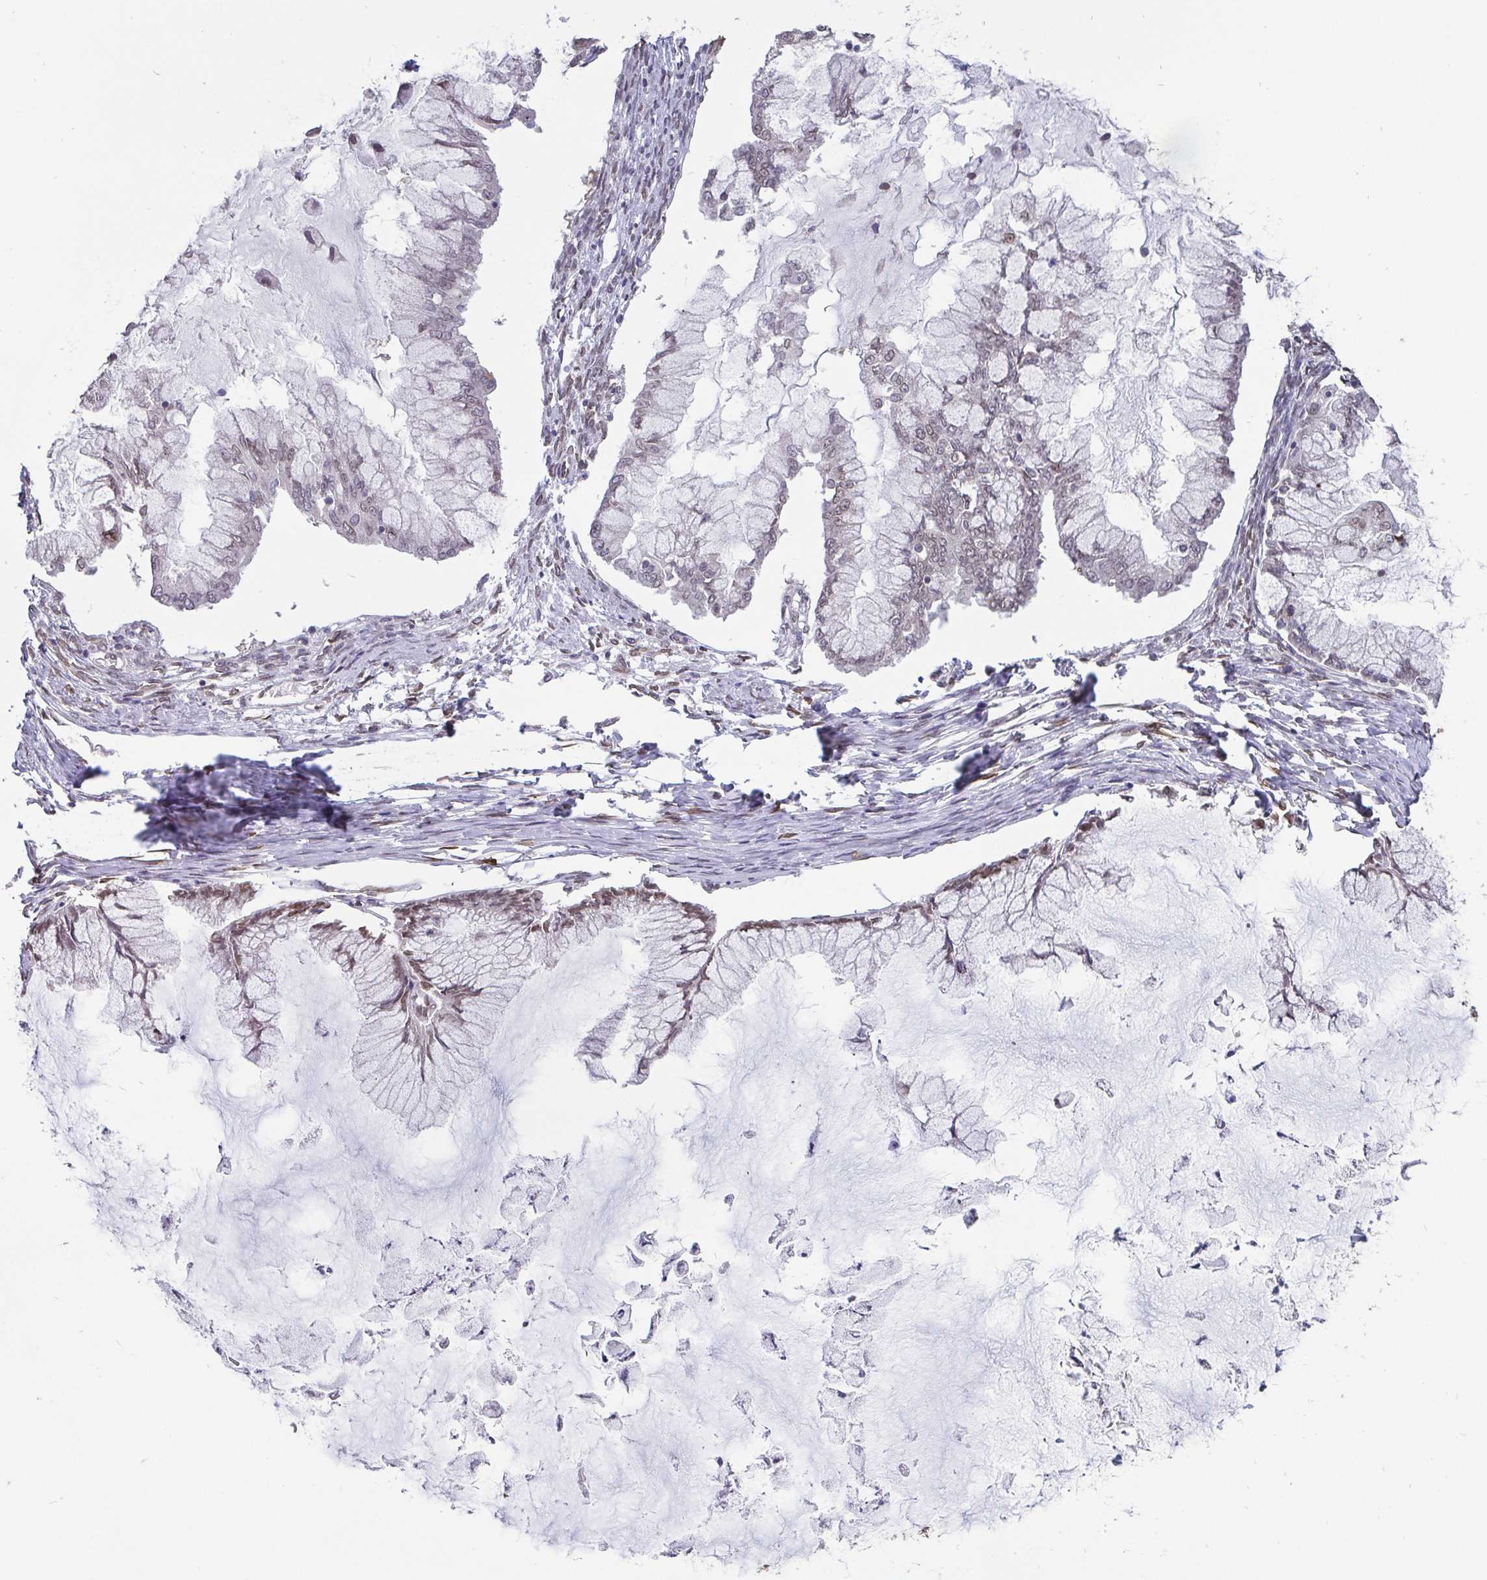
{"staining": {"intensity": "weak", "quantity": "25%-75%", "location": "cytoplasmic/membranous,nuclear"}, "tissue": "ovarian cancer", "cell_type": "Tumor cells", "image_type": "cancer", "snomed": [{"axis": "morphology", "description": "Cystadenocarcinoma, mucinous, NOS"}, {"axis": "topography", "description": "Ovary"}], "caption": "Immunohistochemical staining of mucinous cystadenocarcinoma (ovarian) shows low levels of weak cytoplasmic/membranous and nuclear protein positivity in approximately 25%-75% of tumor cells.", "gene": "EMD", "patient": {"sex": "female", "age": 34}}